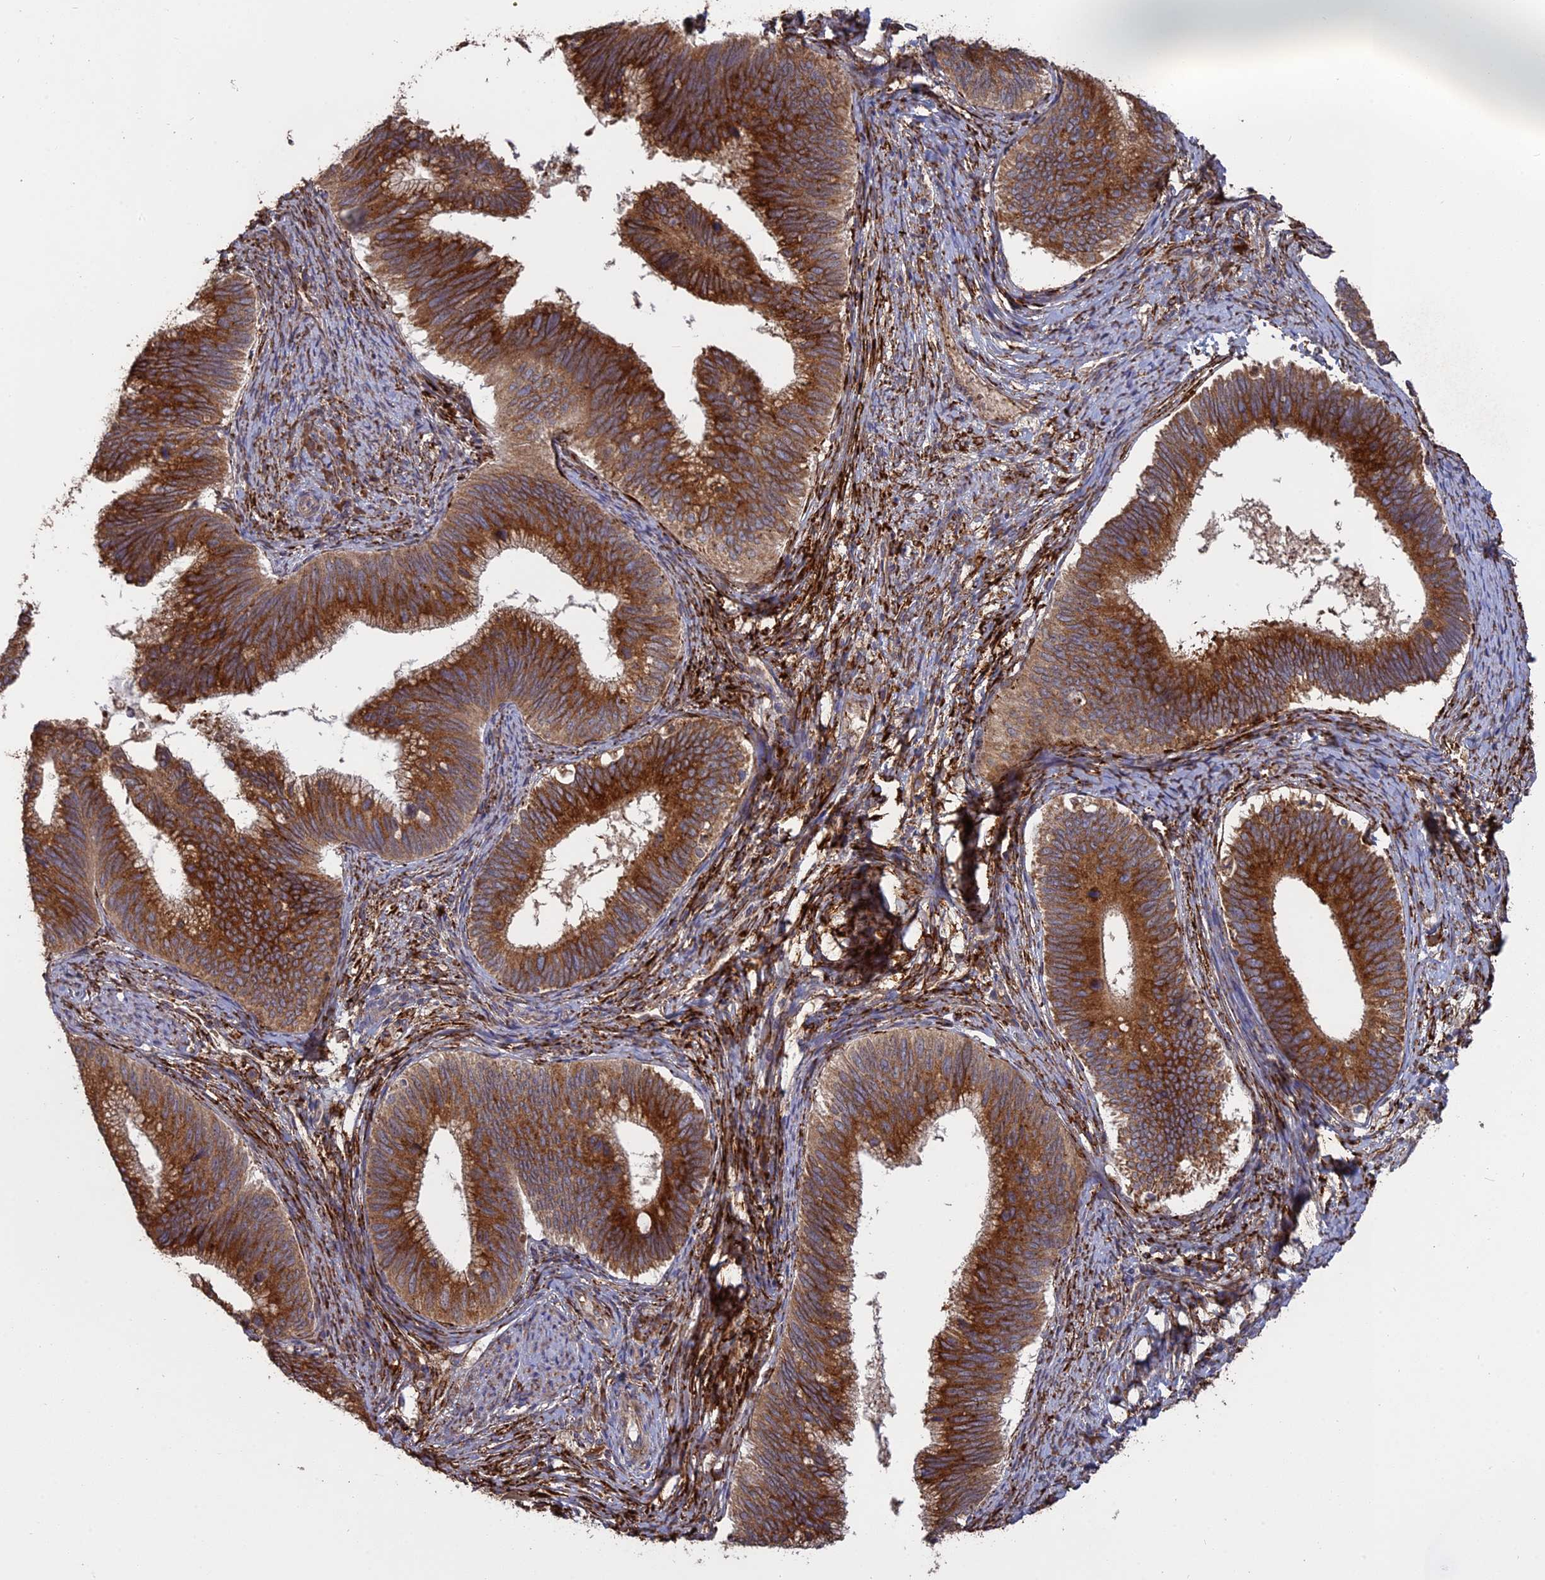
{"staining": {"intensity": "strong", "quantity": ">75%", "location": "cytoplasmic/membranous"}, "tissue": "cervical cancer", "cell_type": "Tumor cells", "image_type": "cancer", "snomed": [{"axis": "morphology", "description": "Adenocarcinoma, NOS"}, {"axis": "topography", "description": "Cervix"}], "caption": "Immunohistochemistry photomicrograph of human cervical cancer (adenocarcinoma) stained for a protein (brown), which shows high levels of strong cytoplasmic/membranous positivity in about >75% of tumor cells.", "gene": "PPIC", "patient": {"sex": "female", "age": 42}}